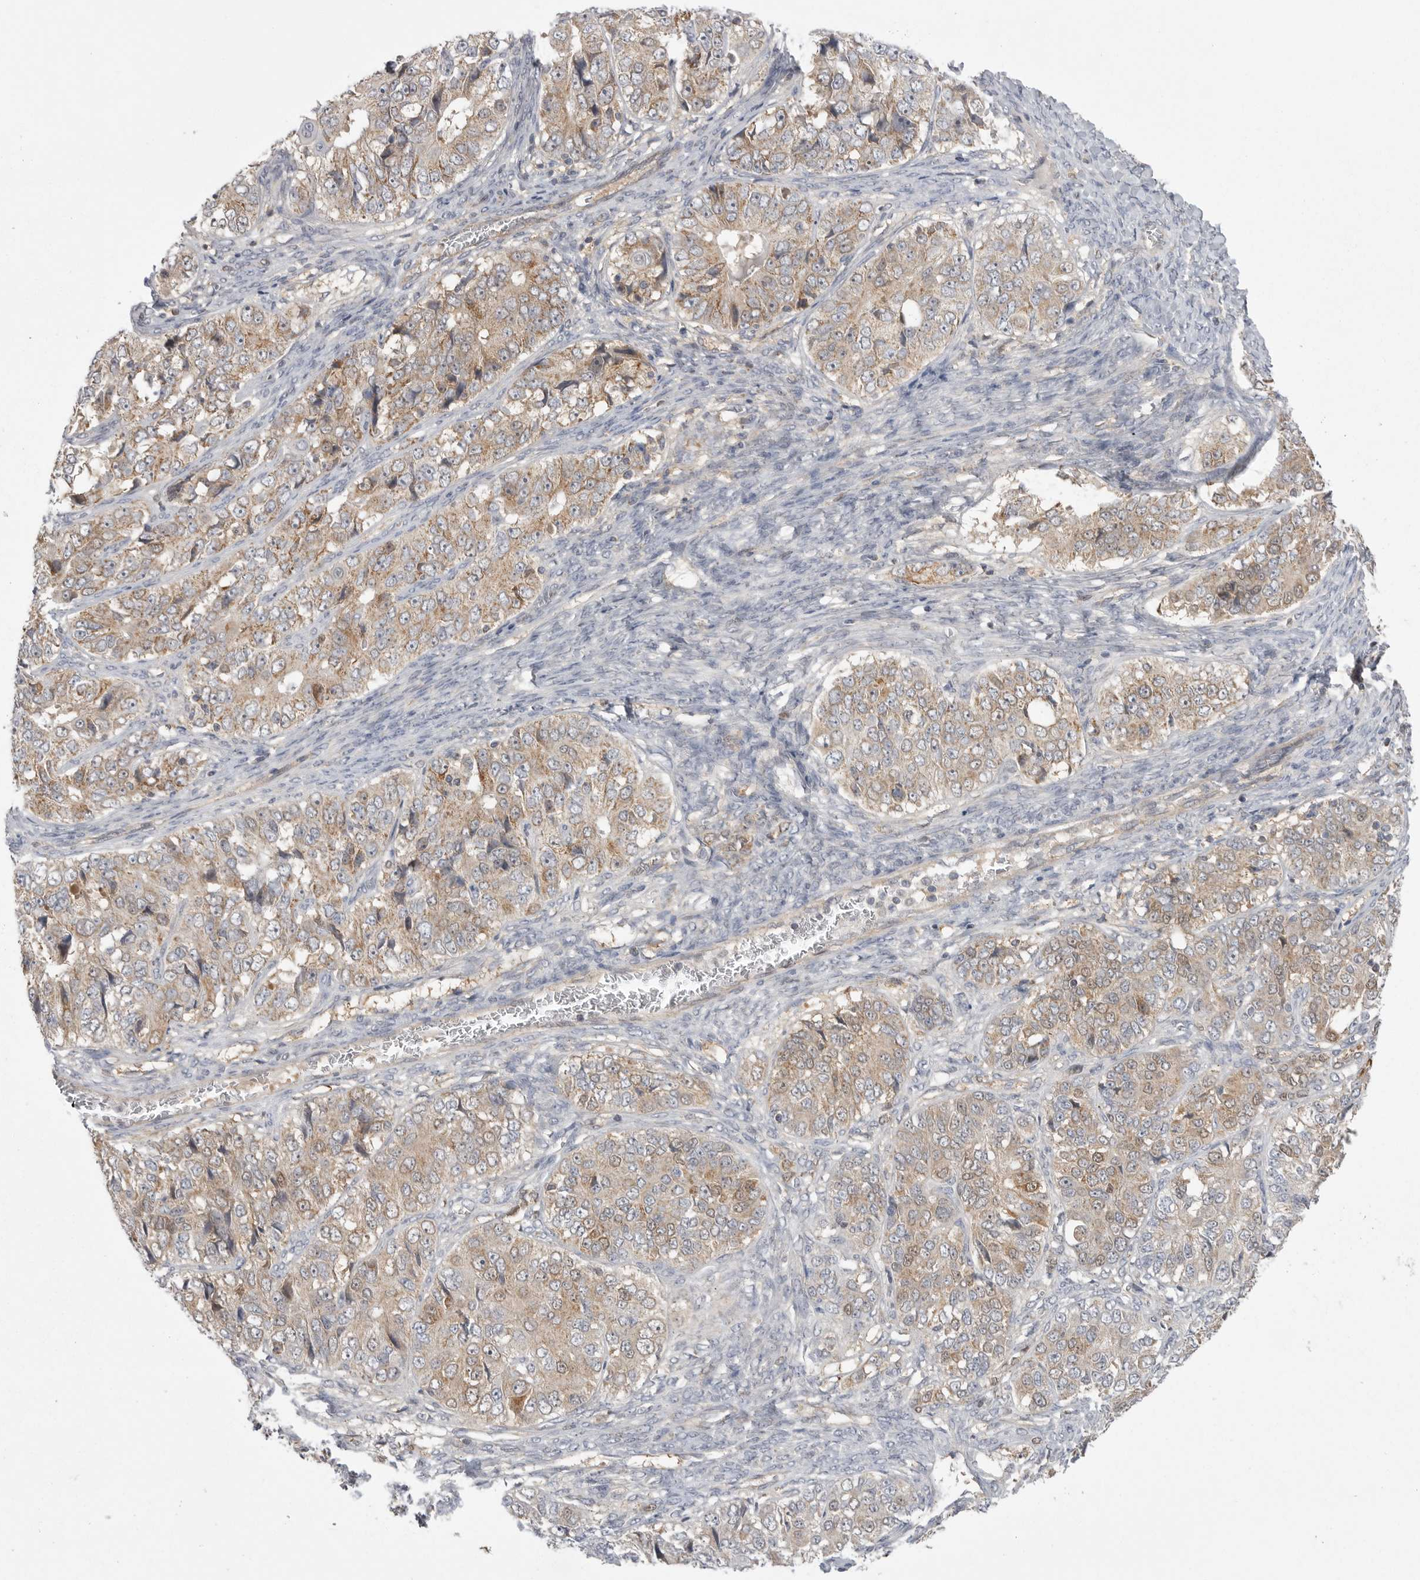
{"staining": {"intensity": "weak", "quantity": ">75%", "location": "cytoplasmic/membranous"}, "tissue": "ovarian cancer", "cell_type": "Tumor cells", "image_type": "cancer", "snomed": [{"axis": "morphology", "description": "Carcinoma, endometroid"}, {"axis": "topography", "description": "Ovary"}], "caption": "IHC of human endometroid carcinoma (ovarian) demonstrates low levels of weak cytoplasmic/membranous staining in about >75% of tumor cells.", "gene": "KYAT3", "patient": {"sex": "female", "age": 51}}